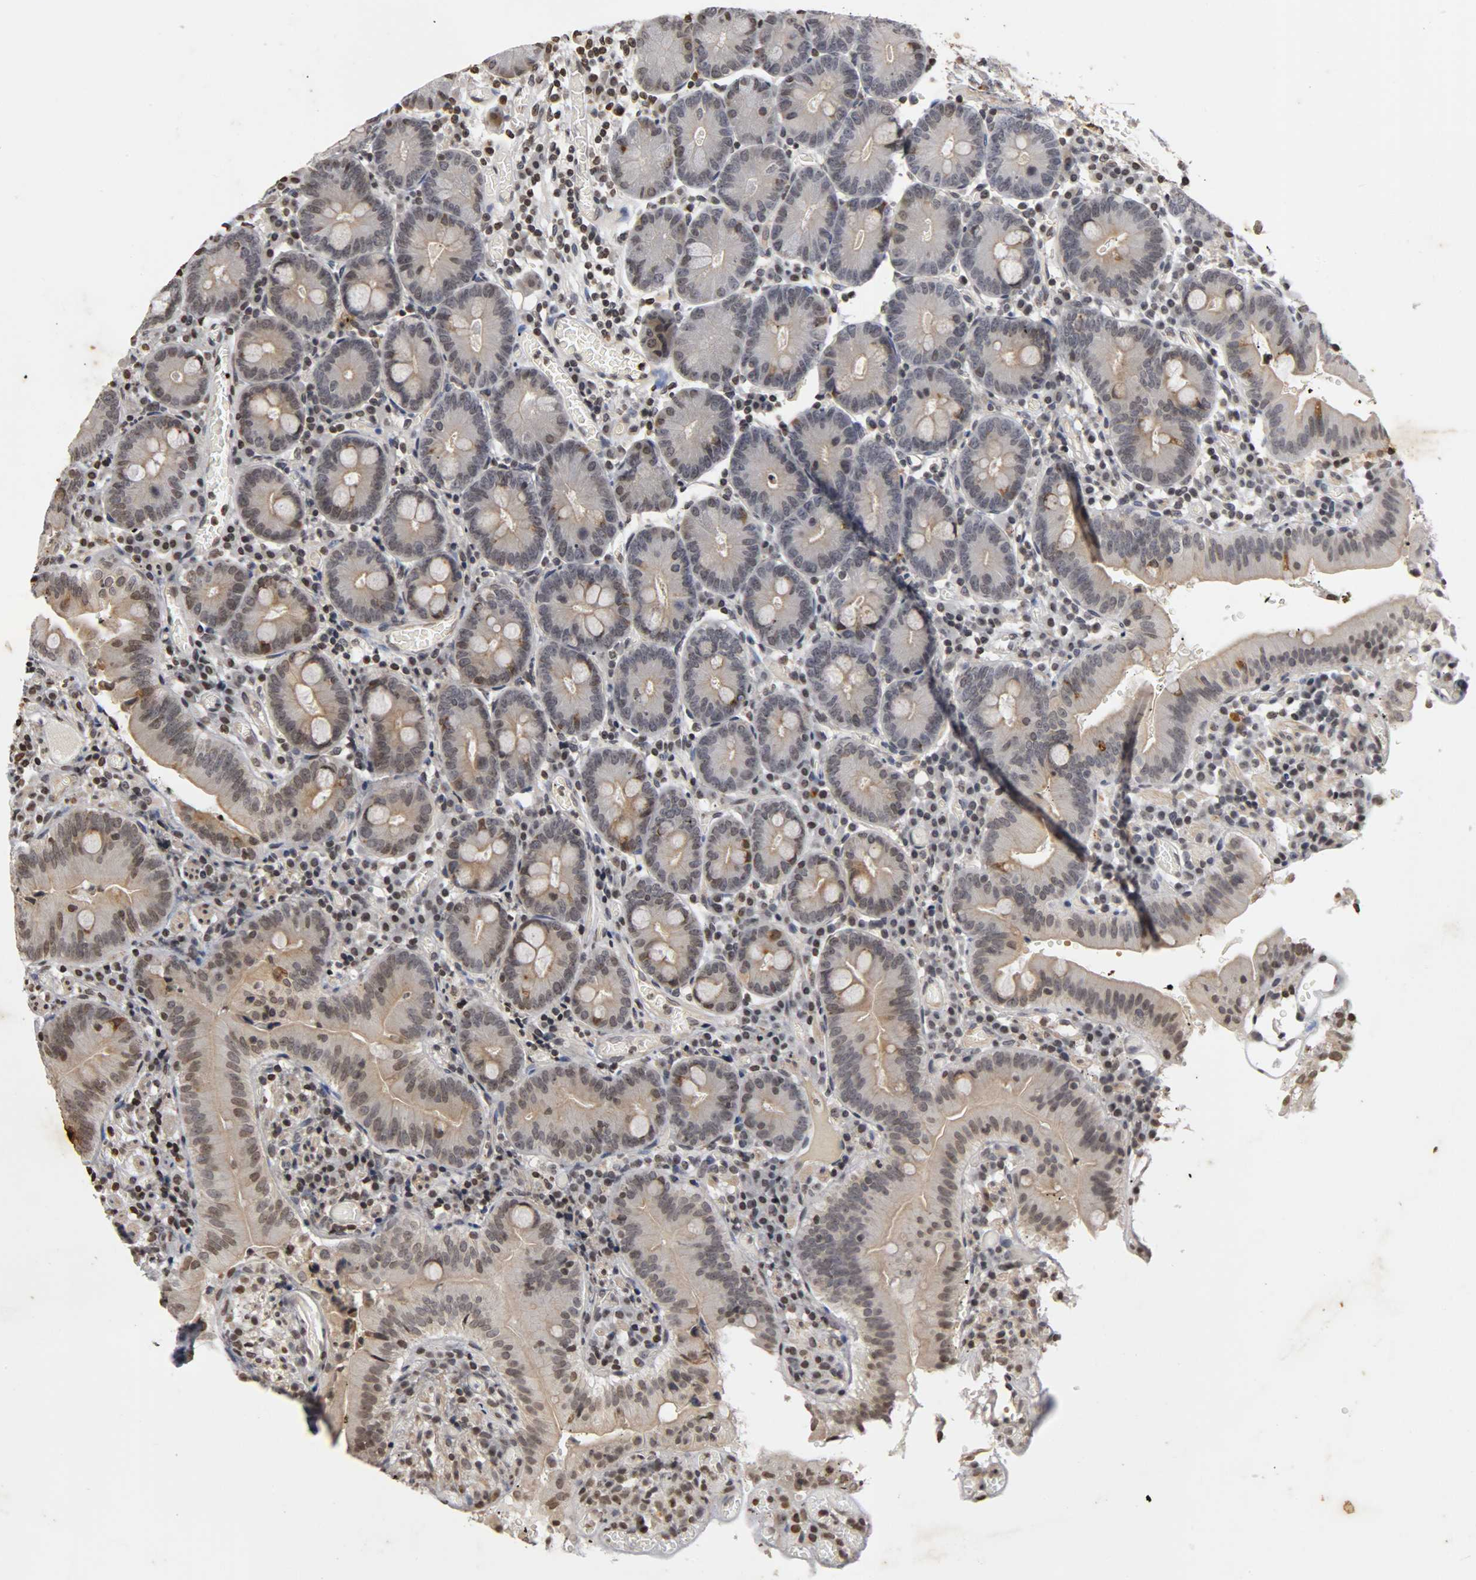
{"staining": {"intensity": "moderate", "quantity": ">75%", "location": "cytoplasmic/membranous,nuclear"}, "tissue": "small intestine", "cell_type": "Glandular cells", "image_type": "normal", "snomed": [{"axis": "morphology", "description": "Normal tissue, NOS"}, {"axis": "topography", "description": "Small intestine"}], "caption": "This histopathology image displays immunohistochemistry (IHC) staining of benign human small intestine, with medium moderate cytoplasmic/membranous,nuclear positivity in about >75% of glandular cells.", "gene": "ERCC2", "patient": {"sex": "male", "age": 71}}